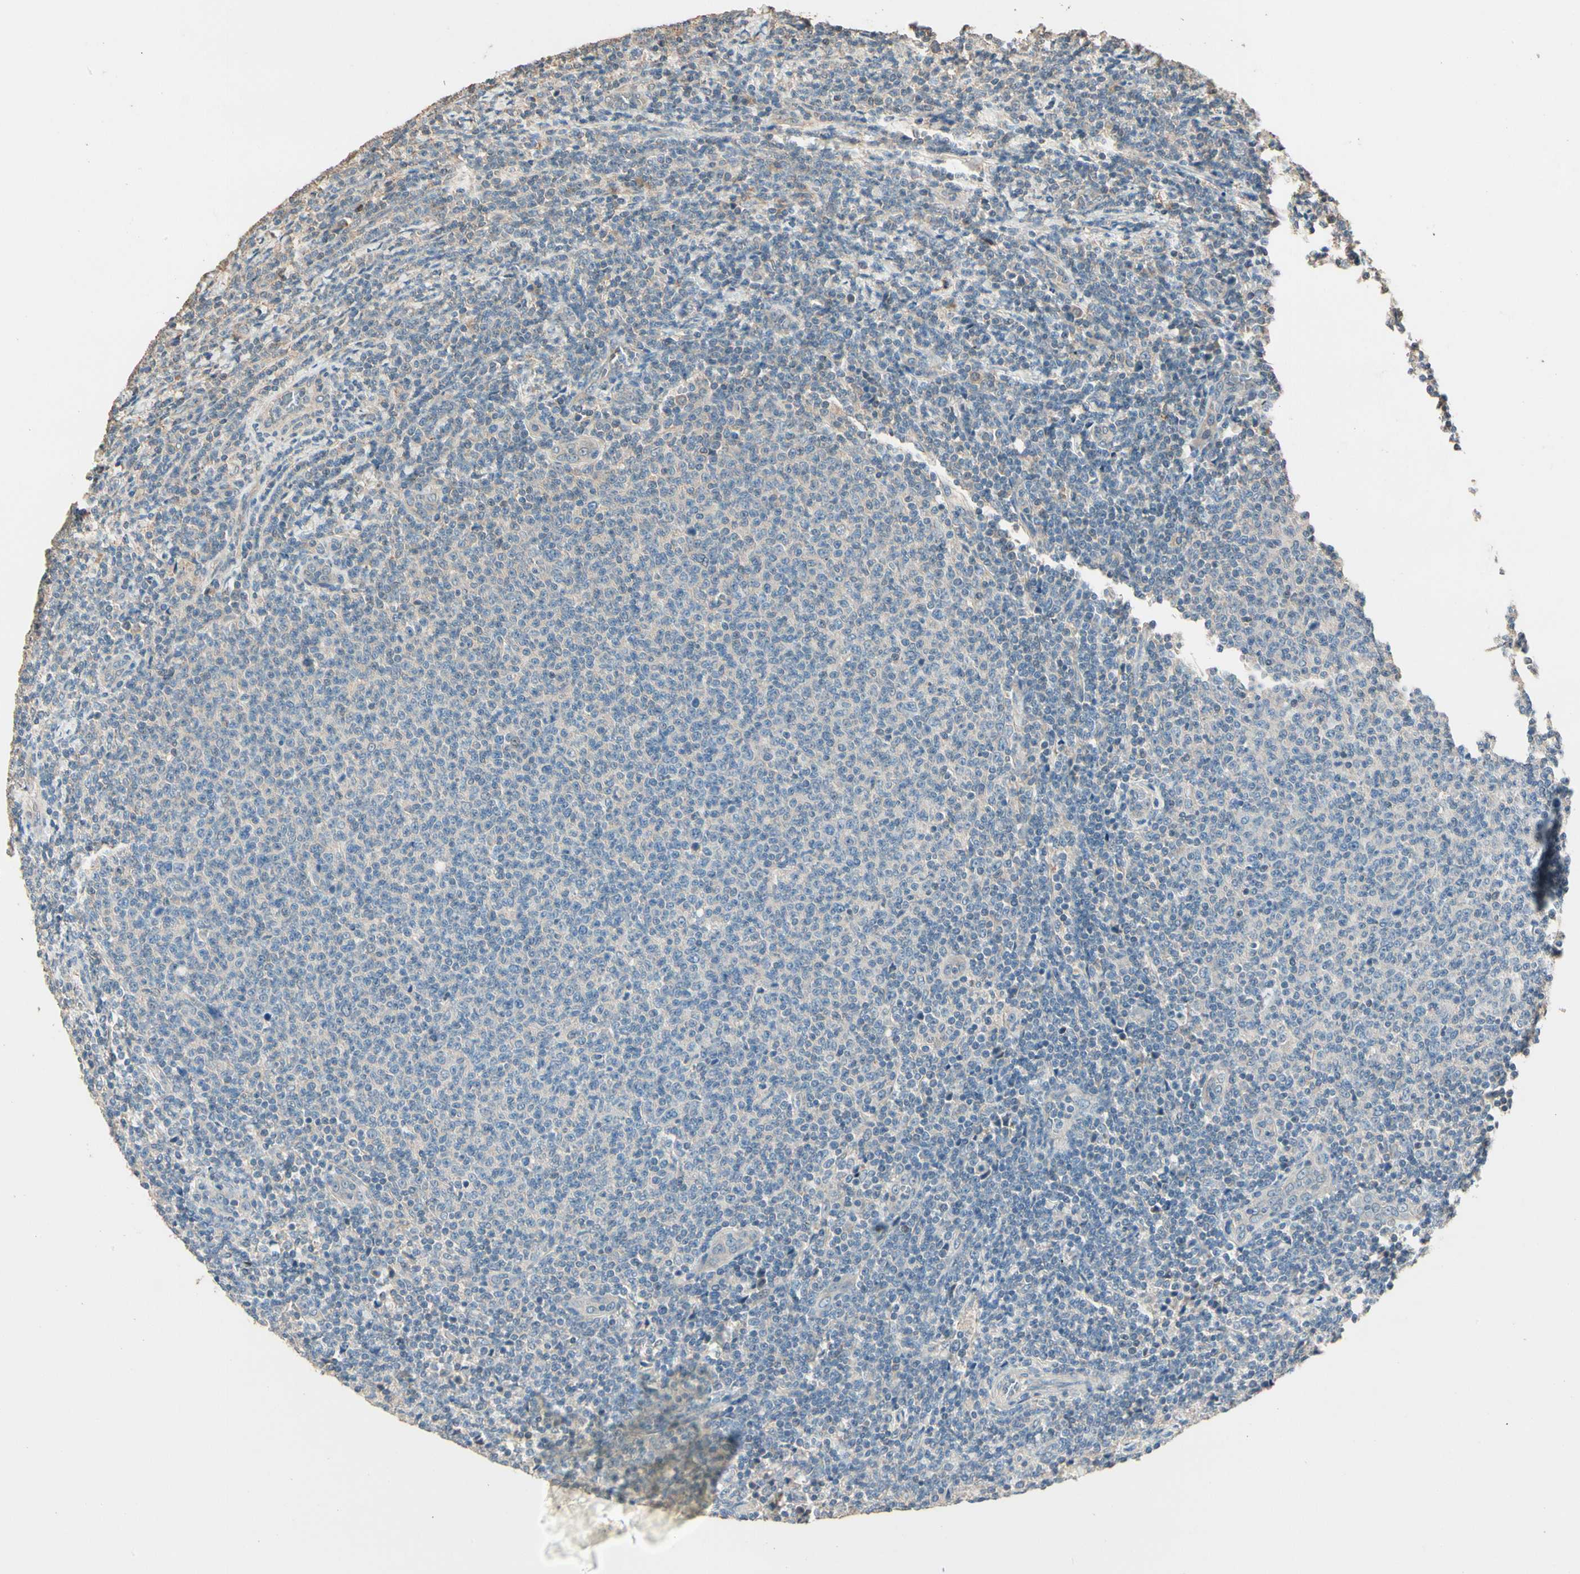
{"staining": {"intensity": "weak", "quantity": "25%-75%", "location": "cytoplasmic/membranous"}, "tissue": "lymphoma", "cell_type": "Tumor cells", "image_type": "cancer", "snomed": [{"axis": "morphology", "description": "Malignant lymphoma, non-Hodgkin's type, Low grade"}, {"axis": "topography", "description": "Lymph node"}], "caption": "Immunohistochemical staining of human malignant lymphoma, non-Hodgkin's type (low-grade) demonstrates weak cytoplasmic/membranous protein staining in about 25%-75% of tumor cells. (Brightfield microscopy of DAB IHC at high magnification).", "gene": "CDH6", "patient": {"sex": "male", "age": 66}}